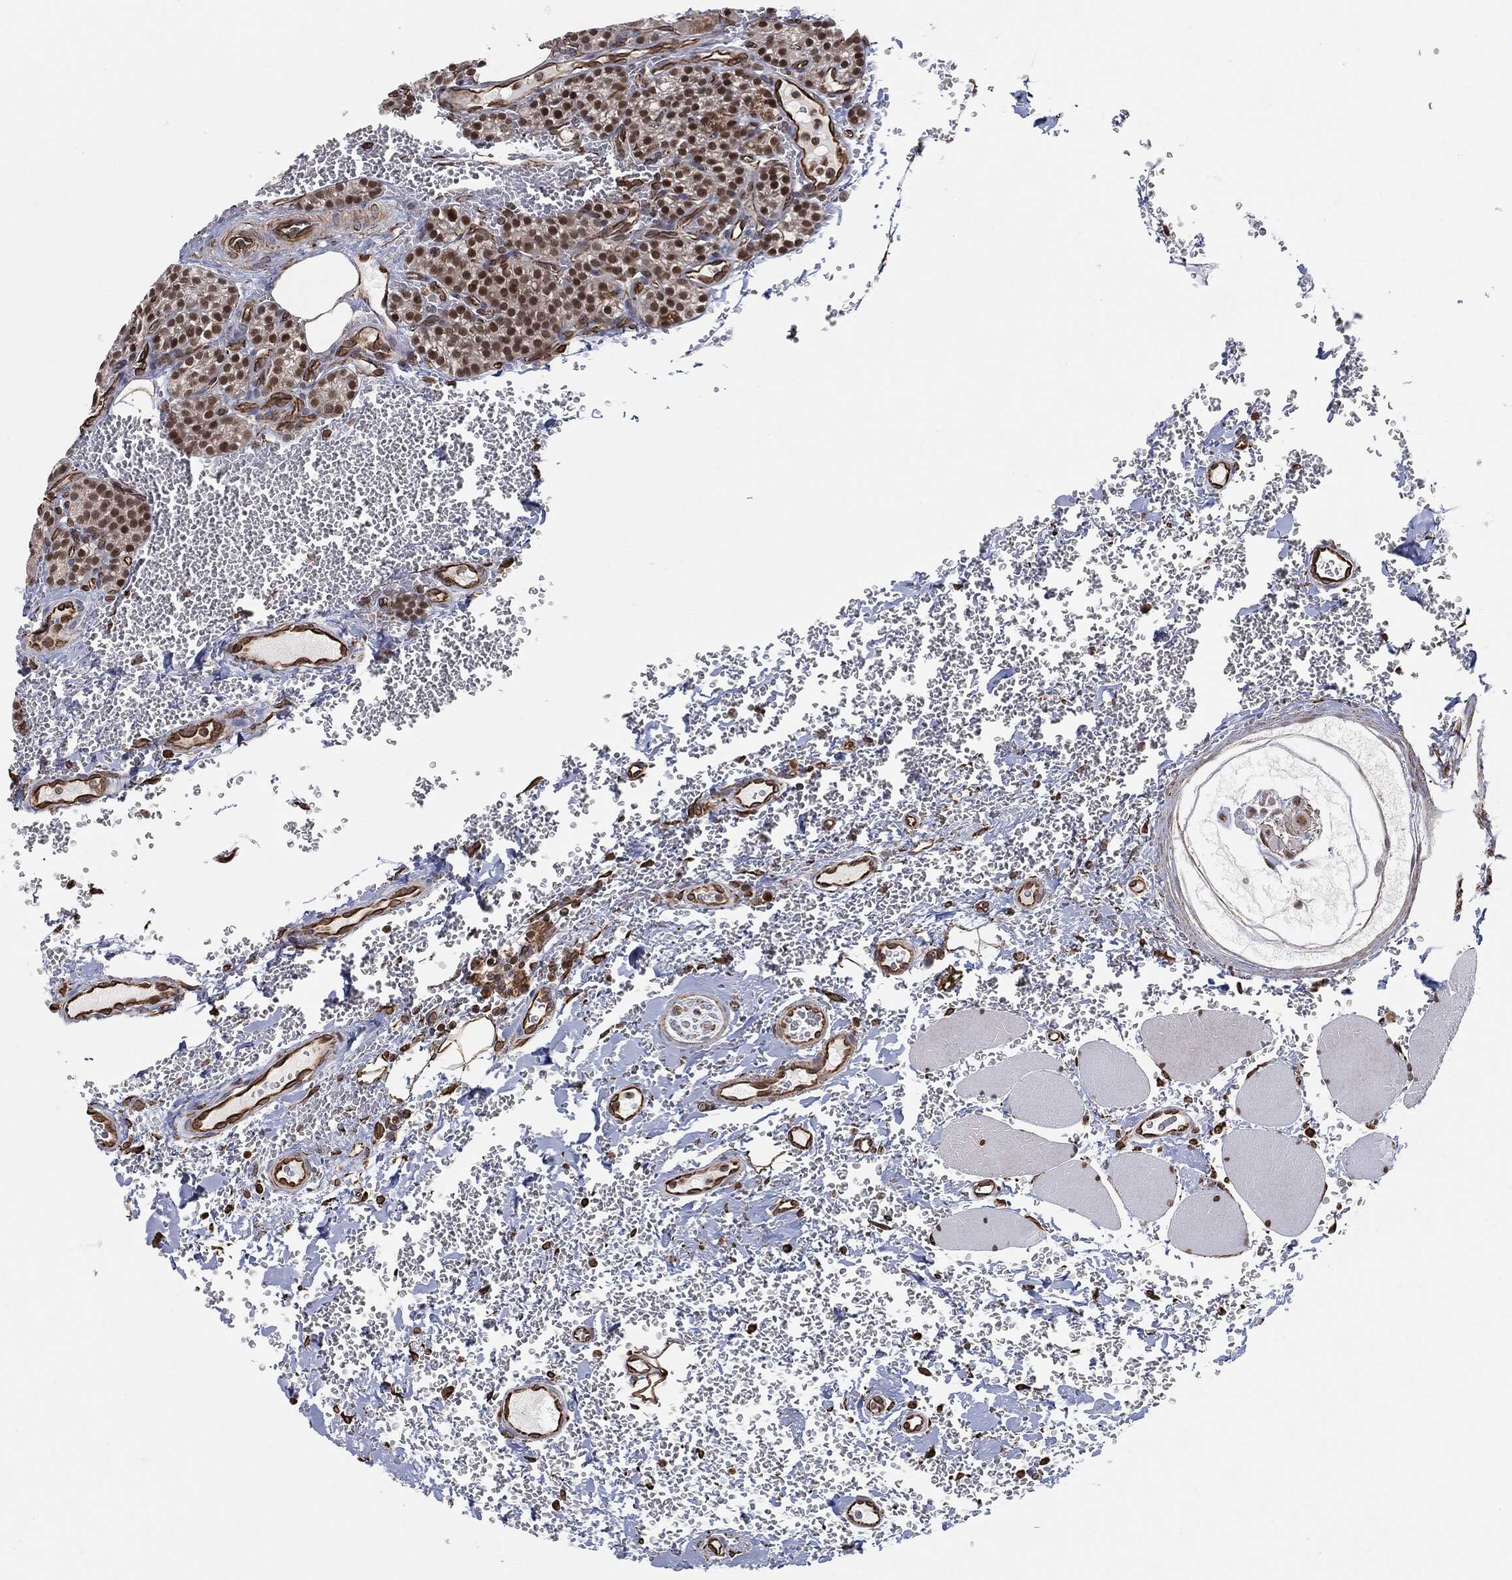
{"staining": {"intensity": "strong", "quantity": "25%-75%", "location": "nuclear"}, "tissue": "parathyroid gland", "cell_type": "Glandular cells", "image_type": "normal", "snomed": [{"axis": "morphology", "description": "Normal tissue, NOS"}, {"axis": "topography", "description": "Parathyroid gland"}], "caption": "A high amount of strong nuclear expression is identified in approximately 25%-75% of glandular cells in unremarkable parathyroid gland.", "gene": "TP53RK", "patient": {"sex": "female", "age": 67}}